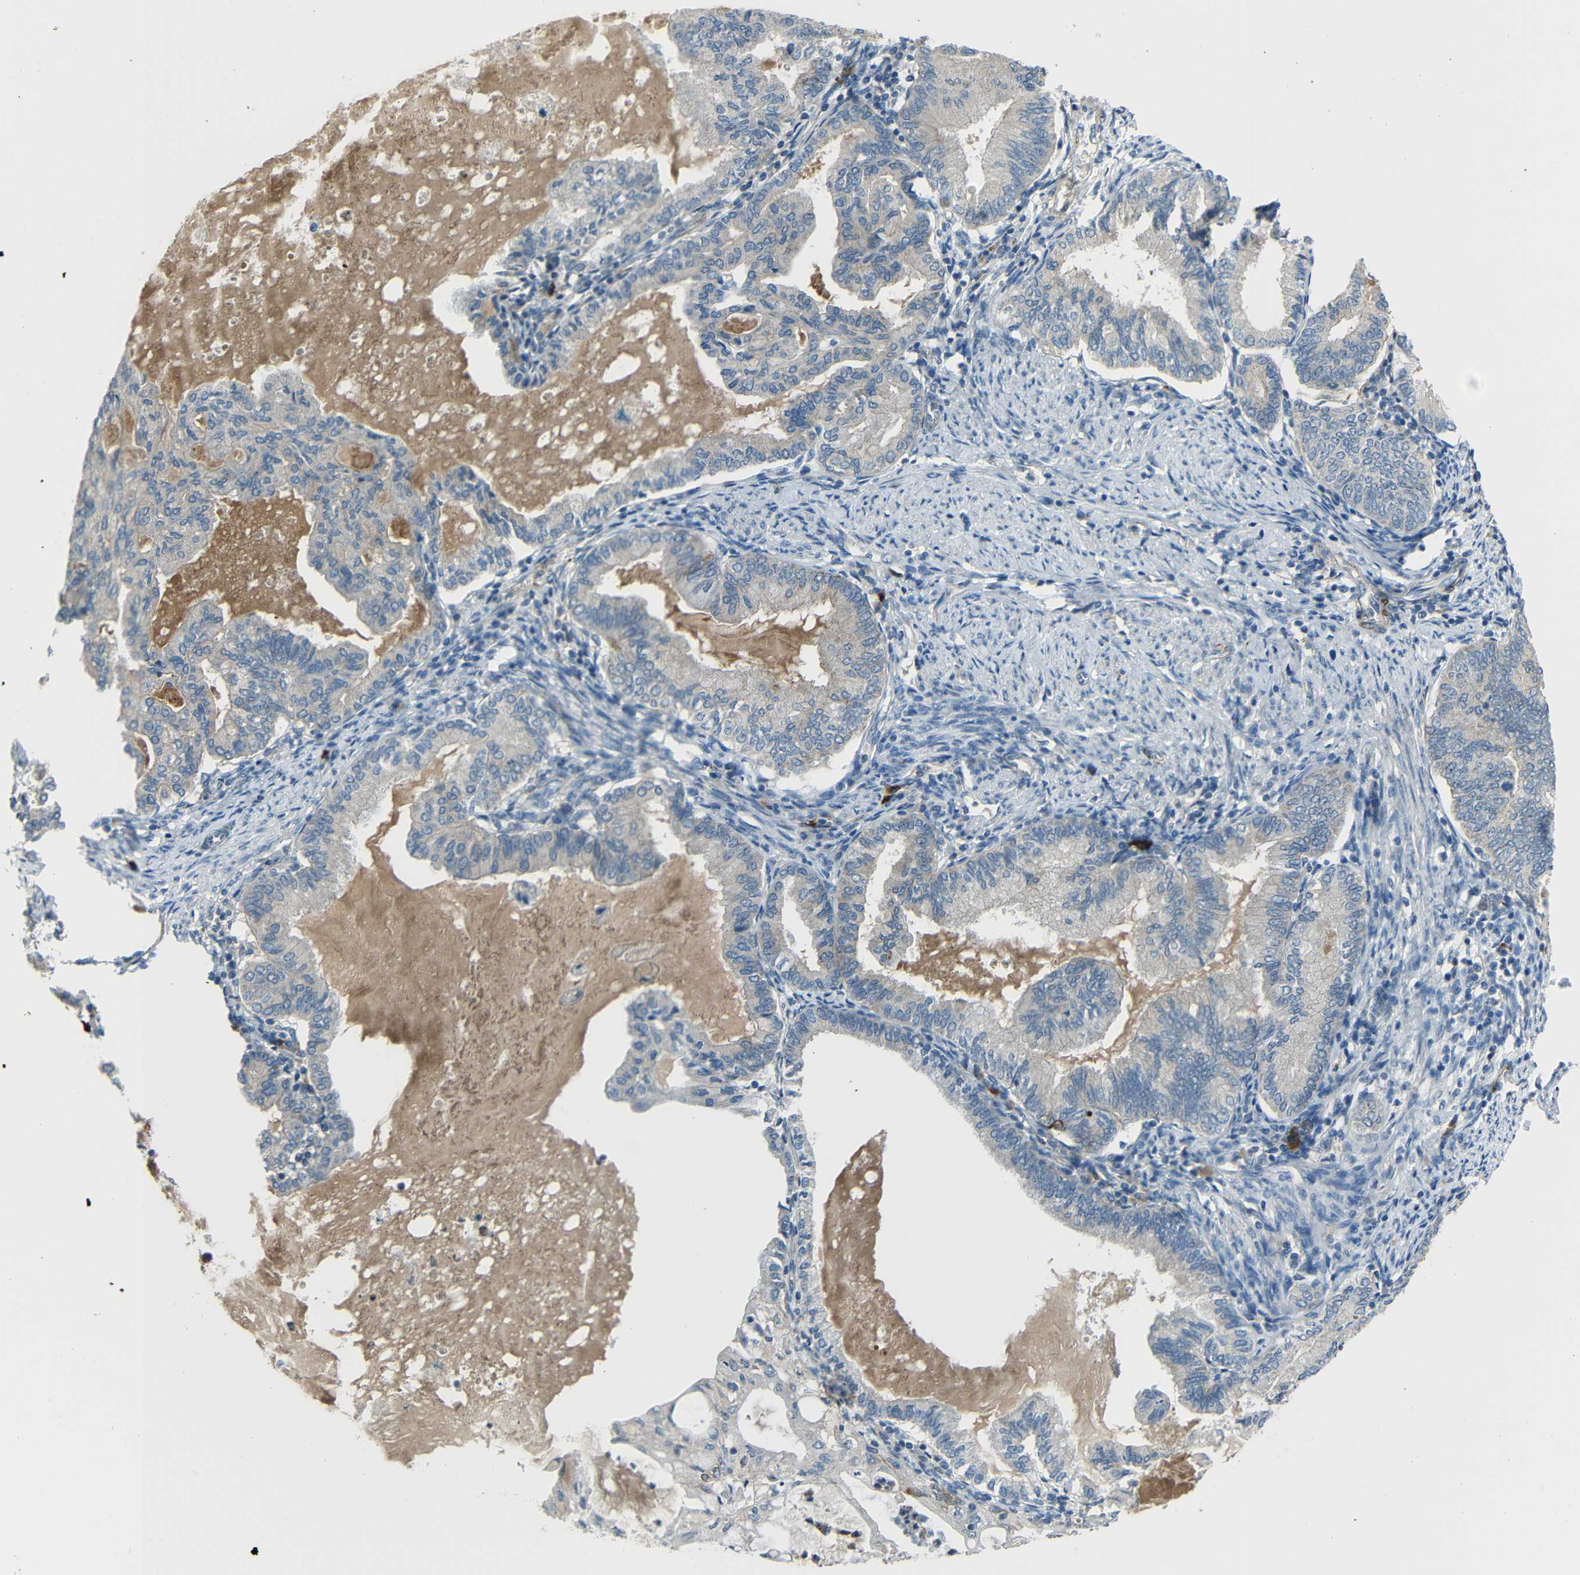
{"staining": {"intensity": "weak", "quantity": ">75%", "location": "cytoplasmic/membranous"}, "tissue": "endometrial cancer", "cell_type": "Tumor cells", "image_type": "cancer", "snomed": [{"axis": "morphology", "description": "Adenocarcinoma, NOS"}, {"axis": "topography", "description": "Endometrium"}], "caption": "IHC staining of endometrial adenocarcinoma, which displays low levels of weak cytoplasmic/membranous staining in approximately >75% of tumor cells indicating weak cytoplasmic/membranous protein positivity. The staining was performed using DAB (brown) for protein detection and nuclei were counterstained in hematoxylin (blue).", "gene": "DCLK1", "patient": {"sex": "female", "age": 86}}